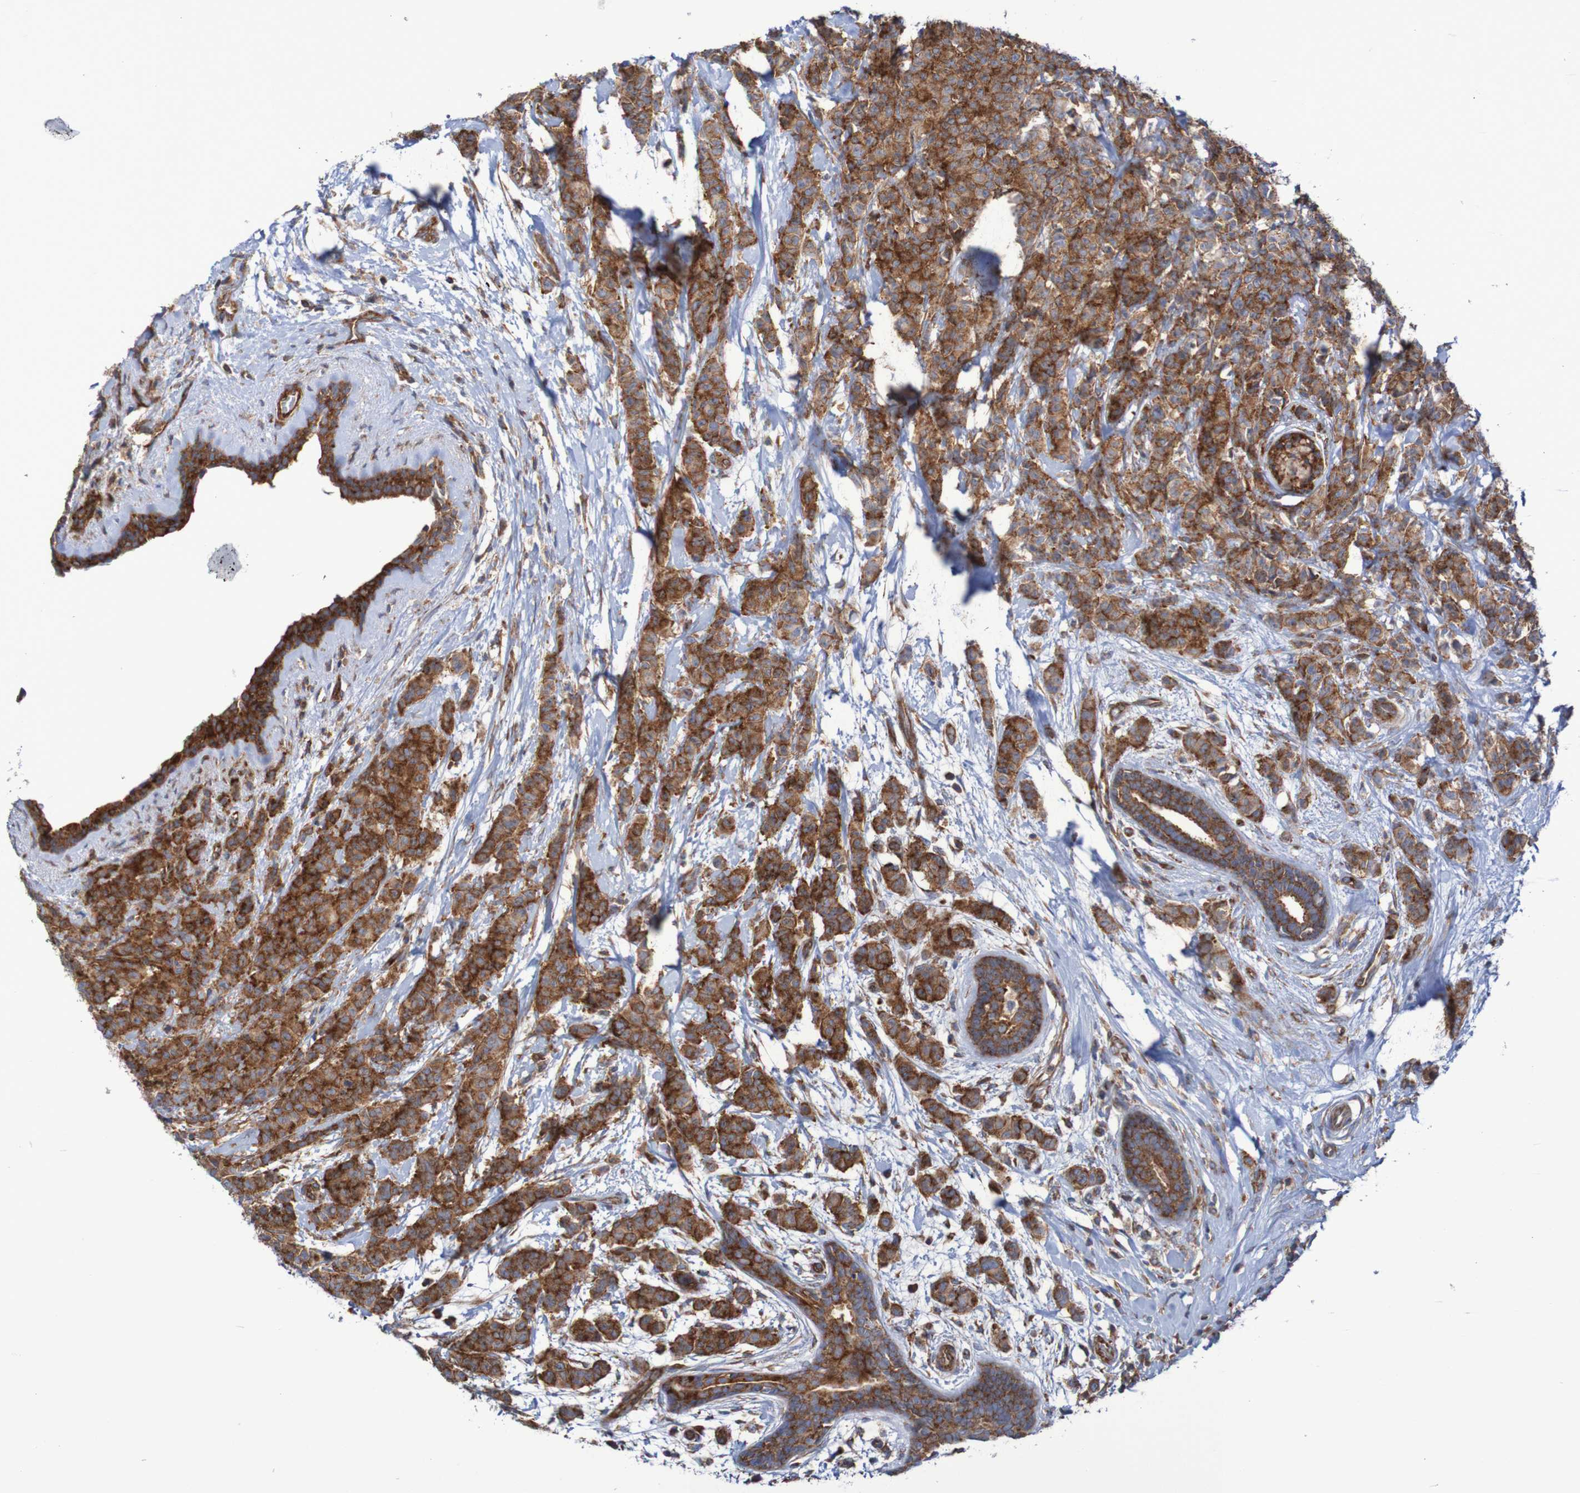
{"staining": {"intensity": "strong", "quantity": ">75%", "location": "cytoplasmic/membranous"}, "tissue": "breast cancer", "cell_type": "Tumor cells", "image_type": "cancer", "snomed": [{"axis": "morphology", "description": "Normal tissue, NOS"}, {"axis": "morphology", "description": "Duct carcinoma"}, {"axis": "topography", "description": "Breast"}], "caption": "Brown immunohistochemical staining in breast cancer (invasive ductal carcinoma) exhibits strong cytoplasmic/membranous expression in approximately >75% of tumor cells.", "gene": "FXR2", "patient": {"sex": "female", "age": 40}}